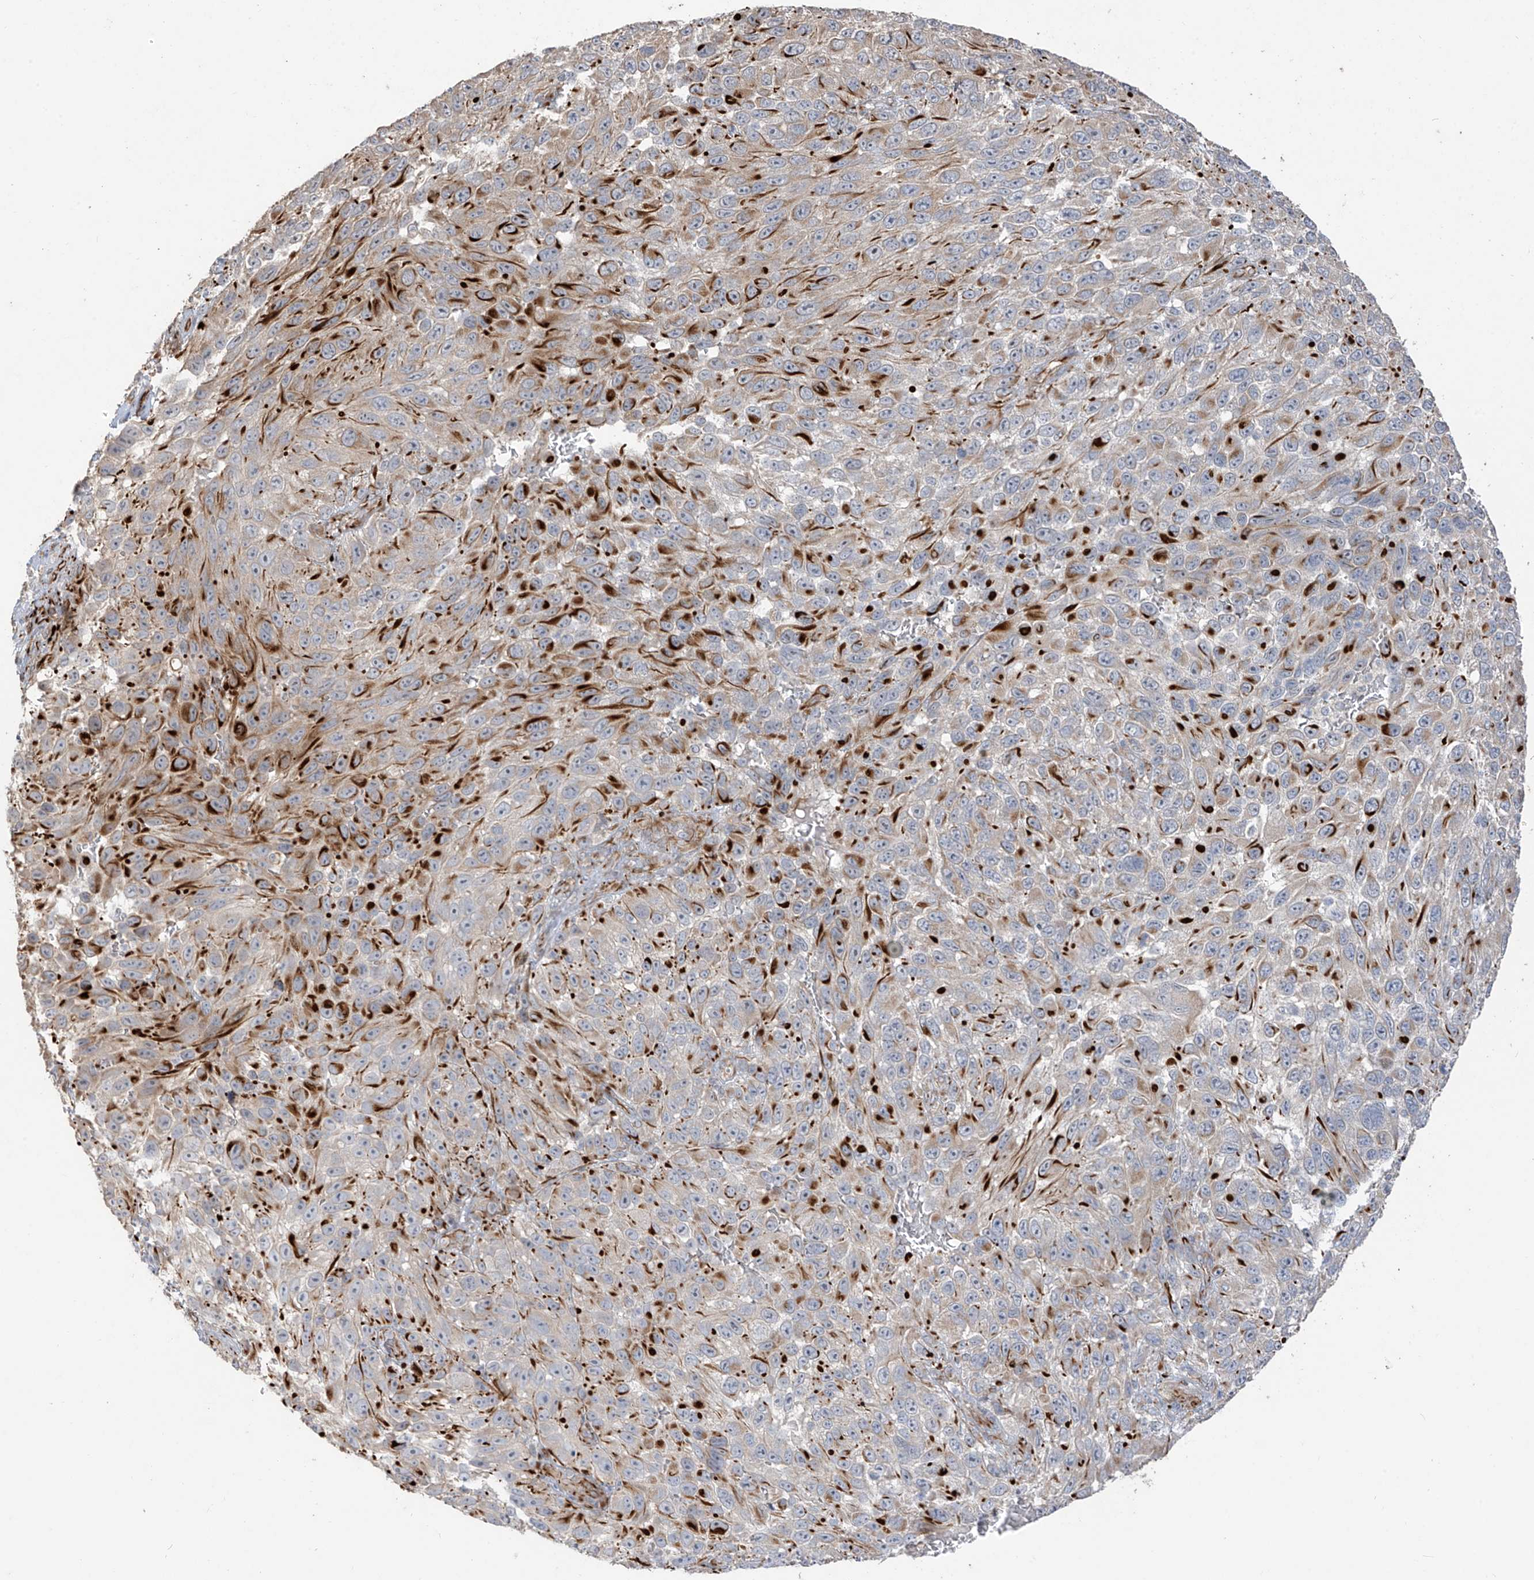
{"staining": {"intensity": "moderate", "quantity": "25%-75%", "location": "cytoplasmic/membranous"}, "tissue": "melanoma", "cell_type": "Tumor cells", "image_type": "cancer", "snomed": [{"axis": "morphology", "description": "Malignant melanoma, NOS"}, {"axis": "topography", "description": "Skin"}], "caption": "The image displays immunohistochemical staining of malignant melanoma. There is moderate cytoplasmic/membranous positivity is appreciated in approximately 25%-75% of tumor cells. (DAB (3,3'-diaminobenzidine) = brown stain, brightfield microscopy at high magnification).", "gene": "DCDC2", "patient": {"sex": "female", "age": 94}}